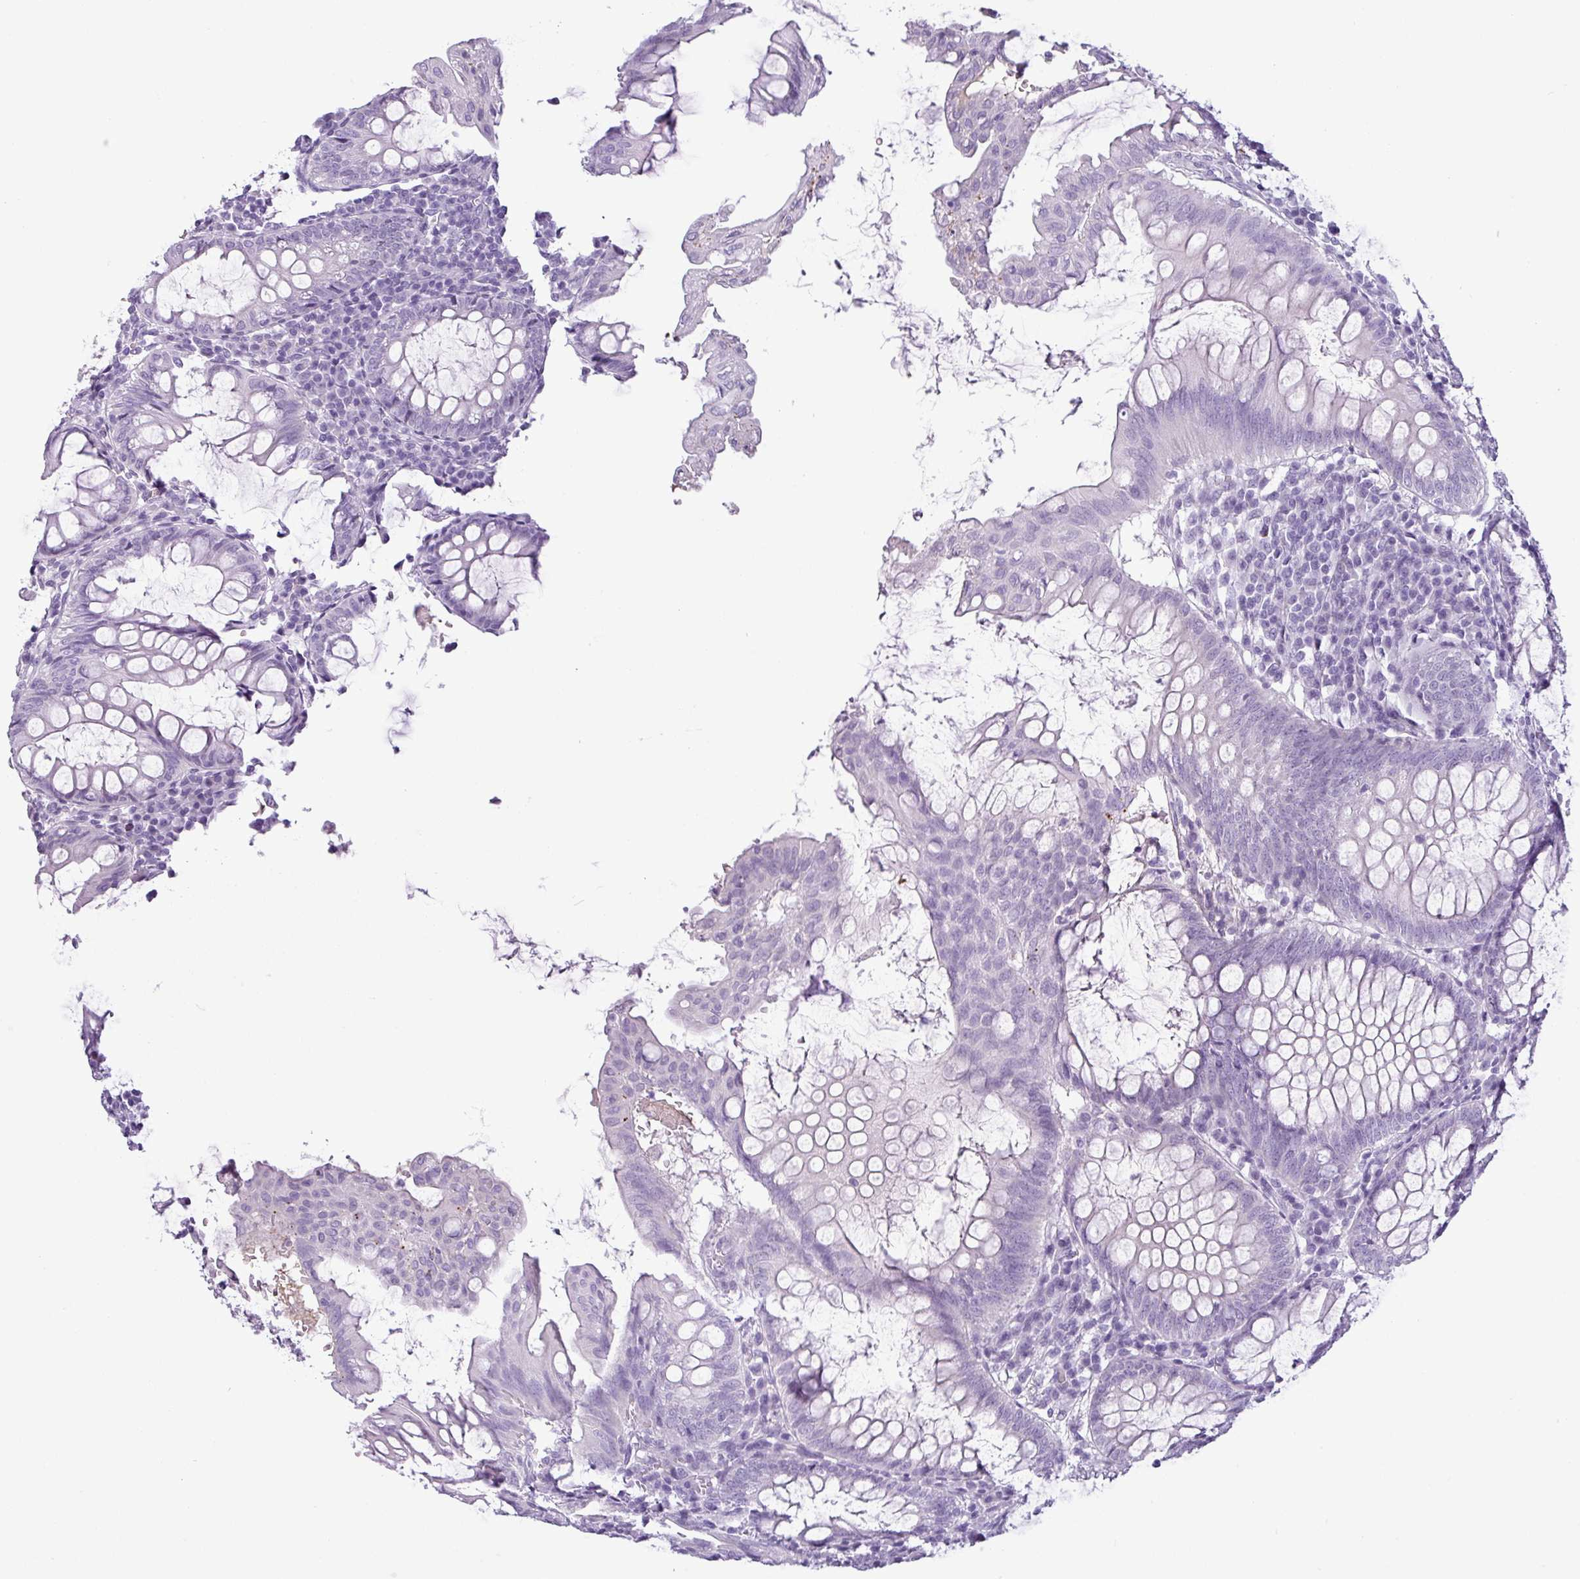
{"staining": {"intensity": "negative", "quantity": "none", "location": "none"}, "tissue": "appendix", "cell_type": "Glandular cells", "image_type": "normal", "snomed": [{"axis": "morphology", "description": "Normal tissue, NOS"}, {"axis": "topography", "description": "Appendix"}], "caption": "Immunohistochemistry histopathology image of benign appendix: appendix stained with DAB reveals no significant protein expression in glandular cells. (DAB IHC visualized using brightfield microscopy, high magnification).", "gene": "CDH16", "patient": {"sex": "male", "age": 83}}